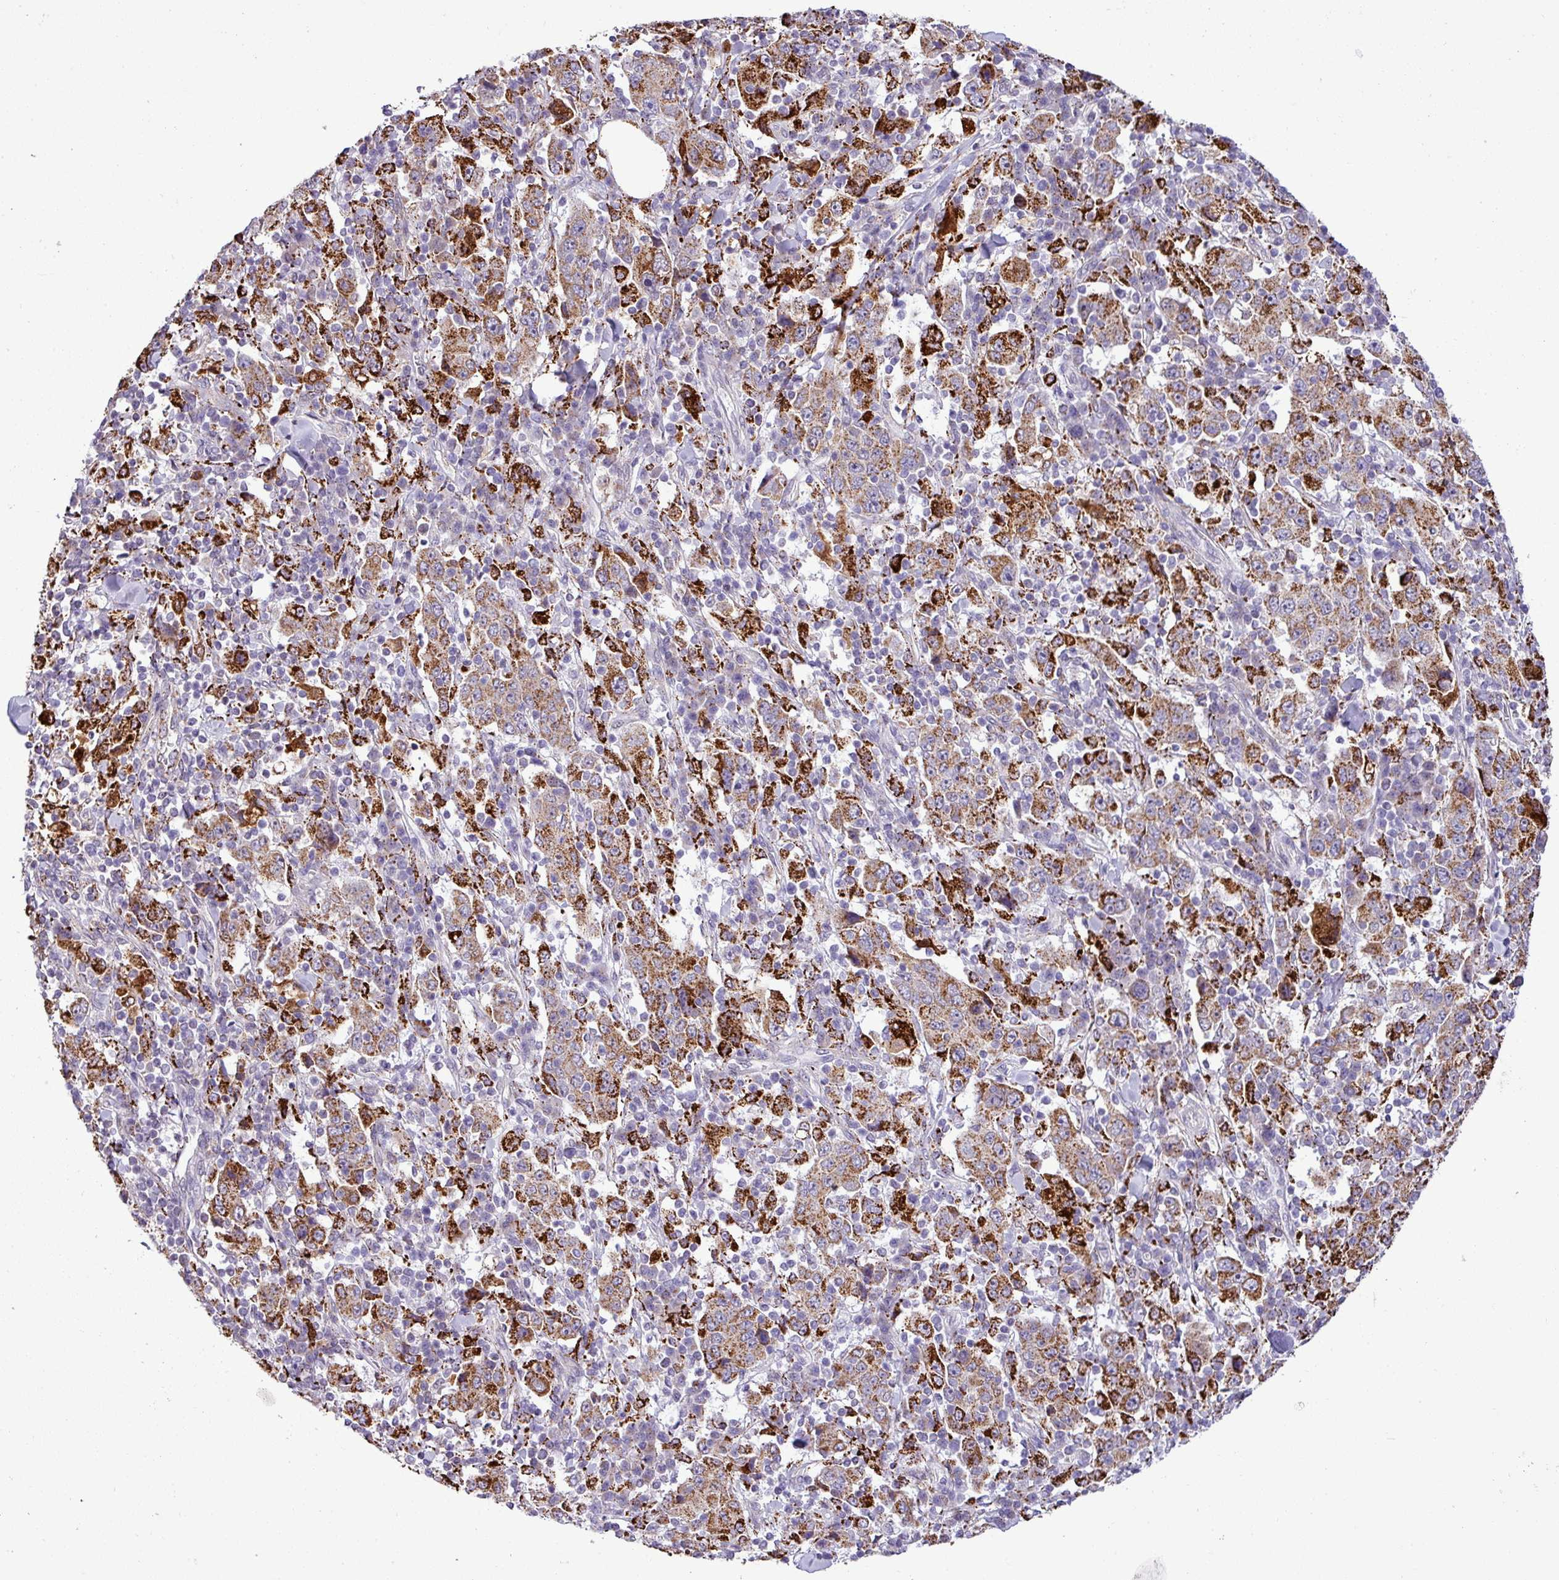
{"staining": {"intensity": "strong", "quantity": "25%-75%", "location": "cytoplasmic/membranous"}, "tissue": "stomach cancer", "cell_type": "Tumor cells", "image_type": "cancer", "snomed": [{"axis": "morphology", "description": "Normal tissue, NOS"}, {"axis": "morphology", "description": "Adenocarcinoma, NOS"}, {"axis": "topography", "description": "Stomach, upper"}, {"axis": "topography", "description": "Stomach"}], "caption": "Protein staining demonstrates strong cytoplasmic/membranous expression in about 25%-75% of tumor cells in adenocarcinoma (stomach). Immunohistochemistry stains the protein of interest in brown and the nuclei are stained blue.", "gene": "SGPP1", "patient": {"sex": "male", "age": 59}}